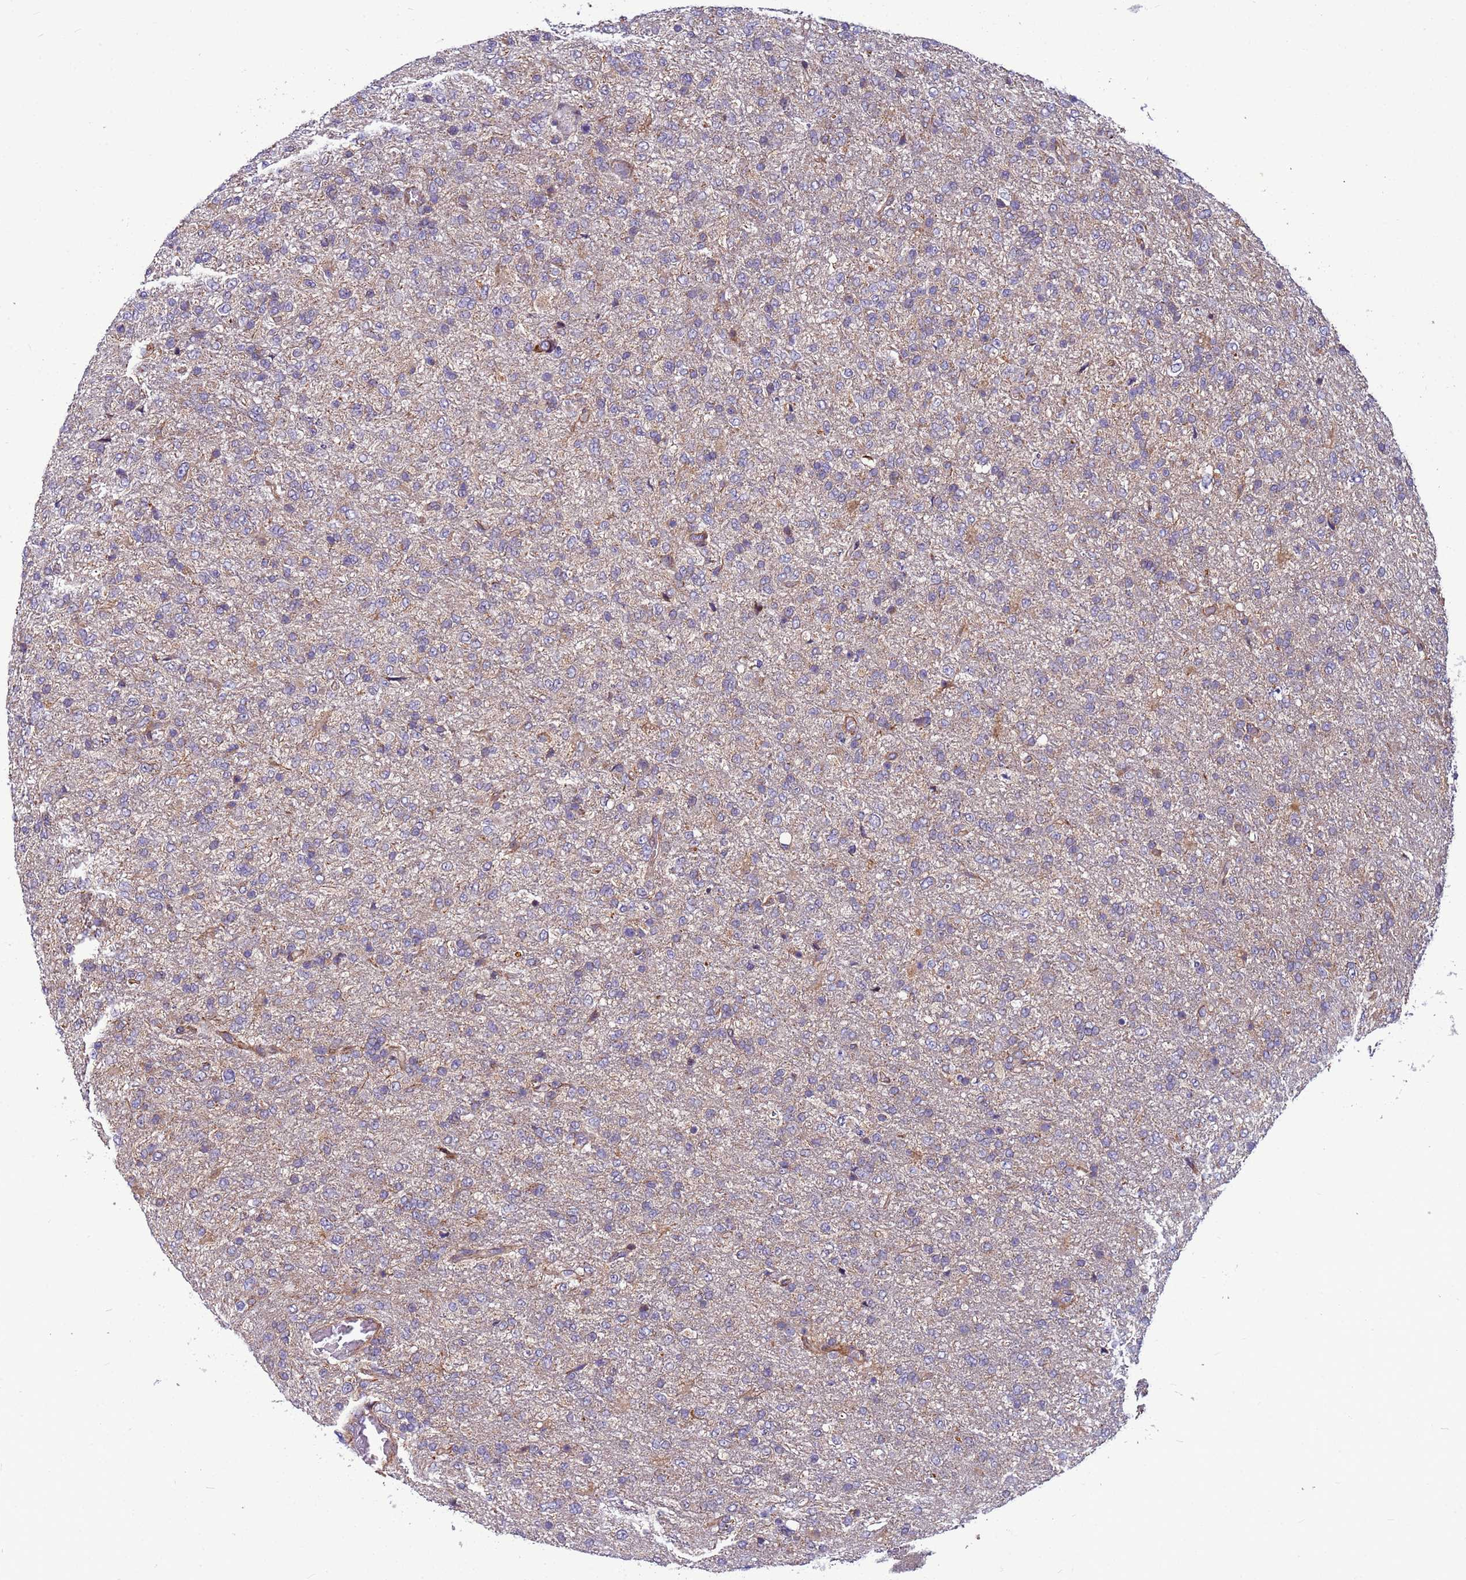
{"staining": {"intensity": "negative", "quantity": "none", "location": "none"}, "tissue": "glioma", "cell_type": "Tumor cells", "image_type": "cancer", "snomed": [{"axis": "morphology", "description": "Glioma, malignant, High grade"}, {"axis": "topography", "description": "Brain"}], "caption": "IHC photomicrograph of human high-grade glioma (malignant) stained for a protein (brown), which reveals no staining in tumor cells.", "gene": "MCRIP1", "patient": {"sex": "female", "age": 74}}